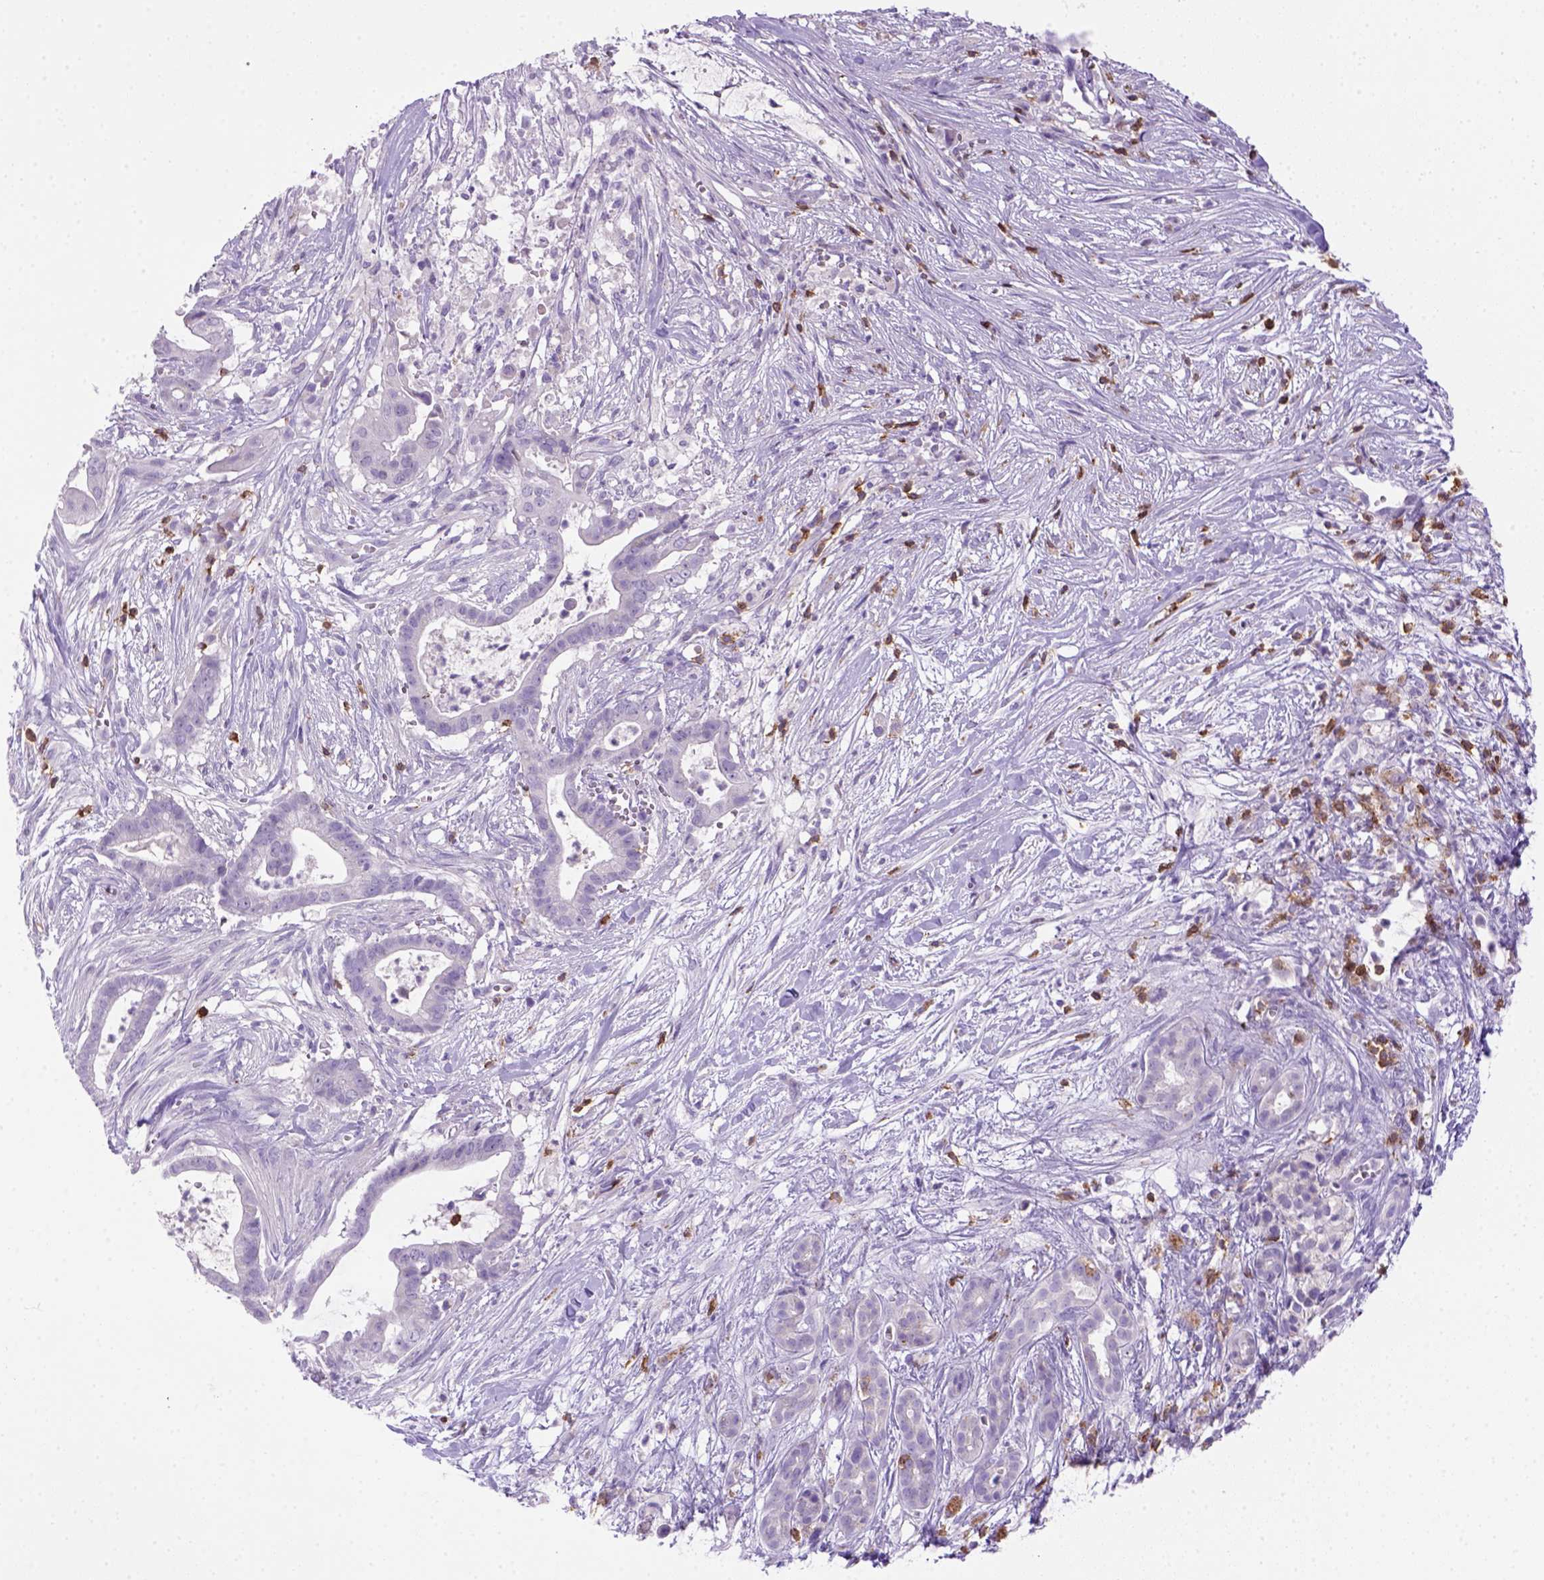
{"staining": {"intensity": "negative", "quantity": "none", "location": "none"}, "tissue": "pancreatic cancer", "cell_type": "Tumor cells", "image_type": "cancer", "snomed": [{"axis": "morphology", "description": "Adenocarcinoma, NOS"}, {"axis": "topography", "description": "Pancreas"}], "caption": "Tumor cells are negative for brown protein staining in pancreatic cancer (adenocarcinoma).", "gene": "CD3E", "patient": {"sex": "male", "age": 61}}